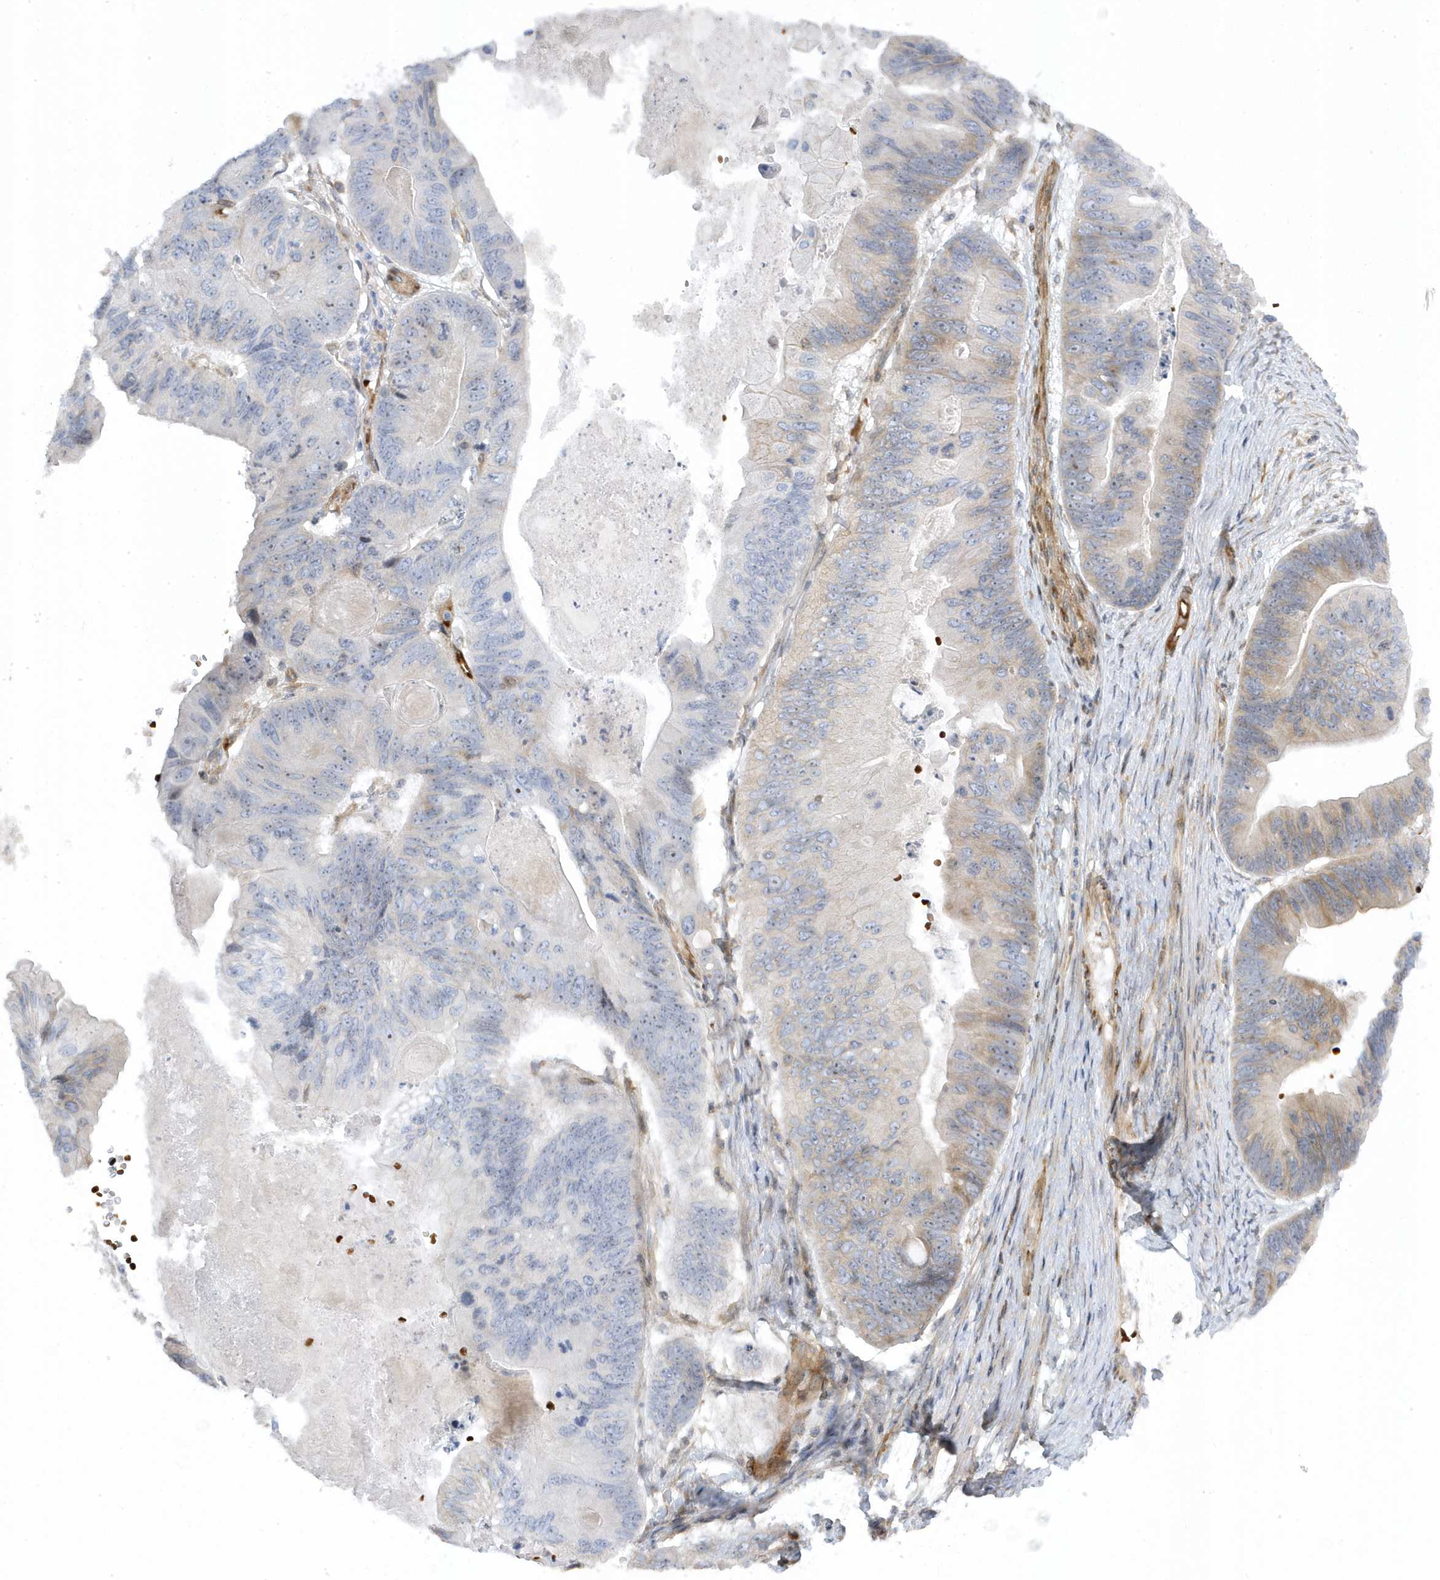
{"staining": {"intensity": "weak", "quantity": "<25%", "location": "cytoplasmic/membranous"}, "tissue": "ovarian cancer", "cell_type": "Tumor cells", "image_type": "cancer", "snomed": [{"axis": "morphology", "description": "Cystadenocarcinoma, mucinous, NOS"}, {"axis": "topography", "description": "Ovary"}], "caption": "Tumor cells show no significant protein staining in ovarian mucinous cystadenocarcinoma. (DAB (3,3'-diaminobenzidine) immunohistochemistry visualized using brightfield microscopy, high magnification).", "gene": "MAP7D3", "patient": {"sex": "female", "age": 61}}